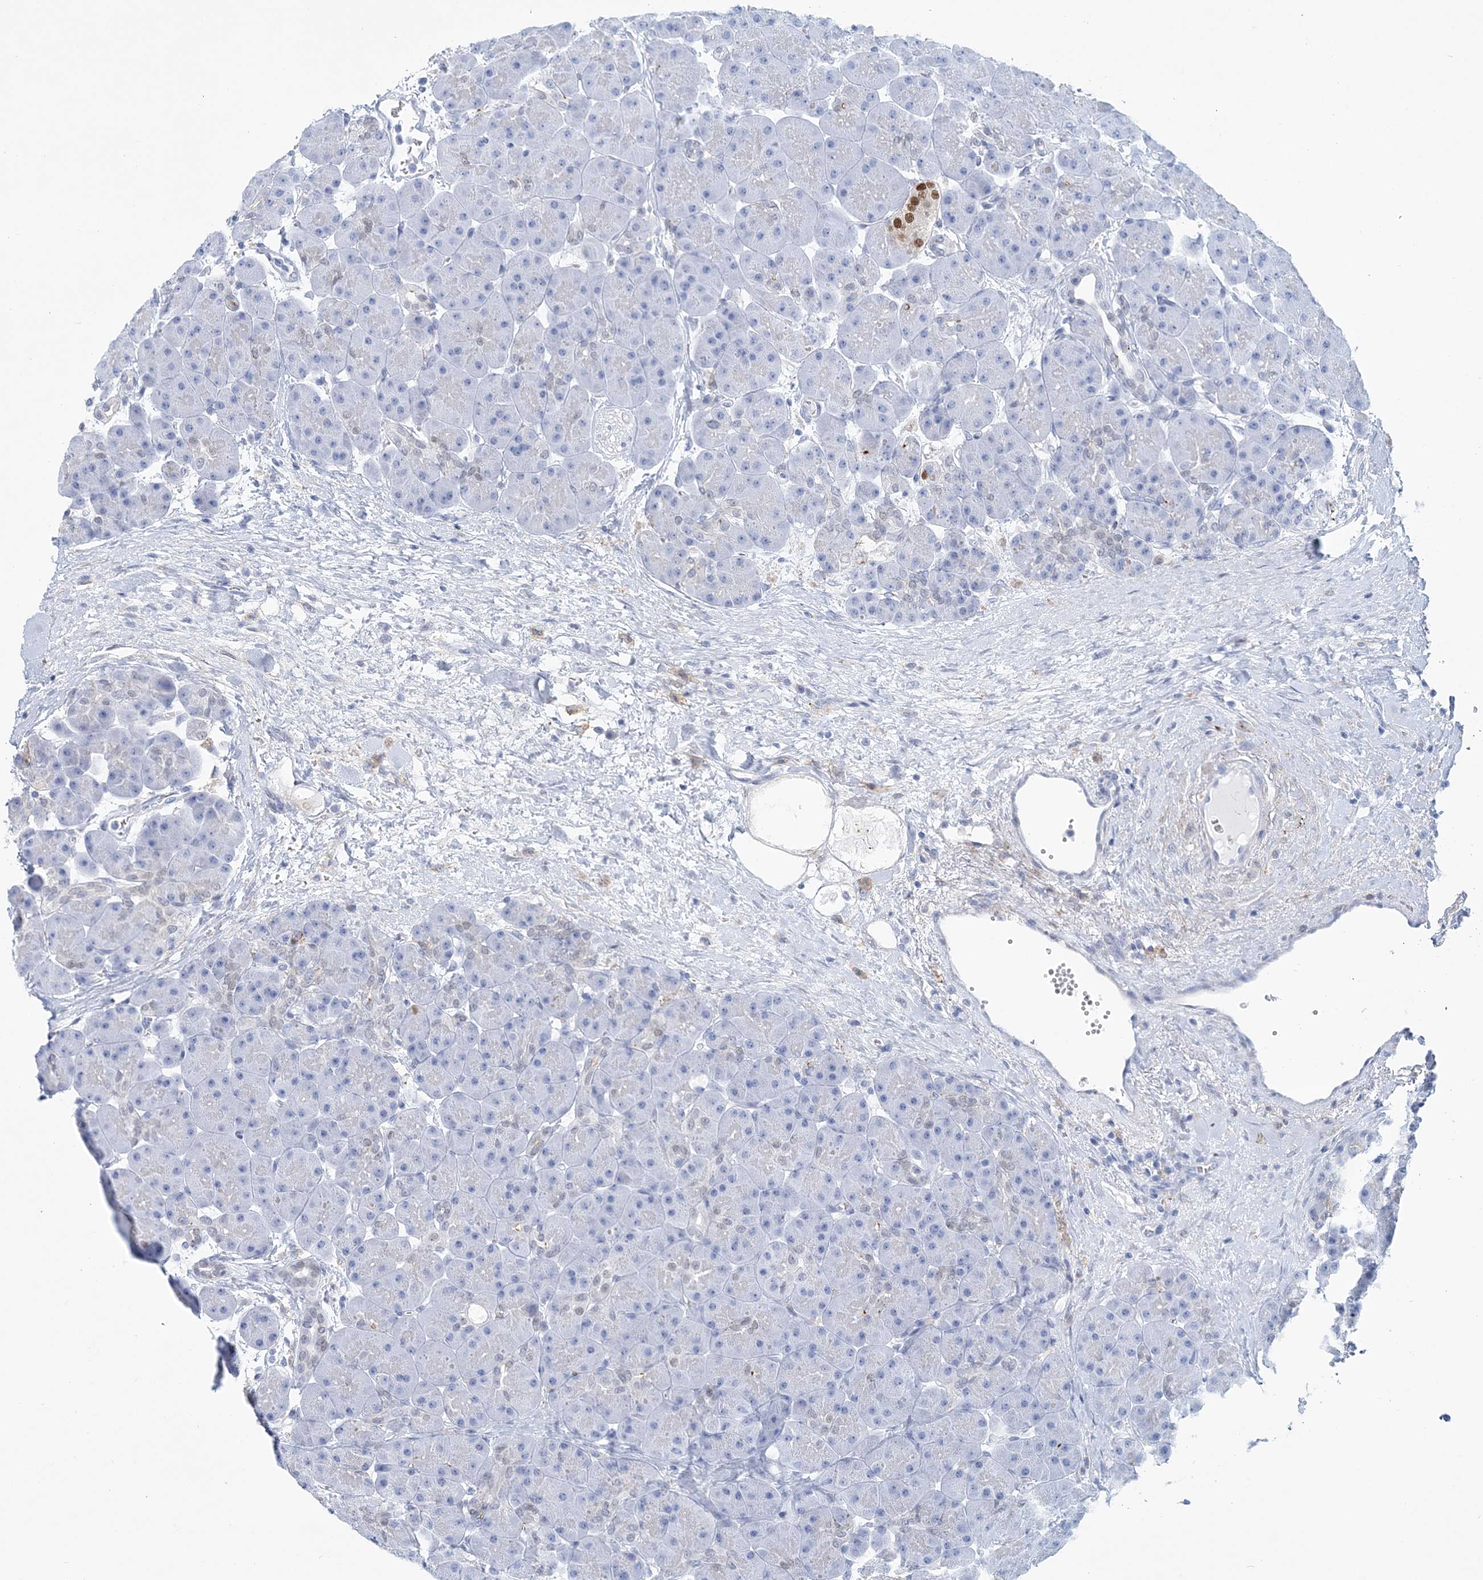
{"staining": {"intensity": "negative", "quantity": "none", "location": "none"}, "tissue": "pancreas", "cell_type": "Exocrine glandular cells", "image_type": "normal", "snomed": [{"axis": "morphology", "description": "Normal tissue, NOS"}, {"axis": "topography", "description": "Pancreas"}], "caption": "The immunohistochemistry (IHC) image has no significant positivity in exocrine glandular cells of pancreas.", "gene": "NKX6", "patient": {"sex": "male", "age": 66}}